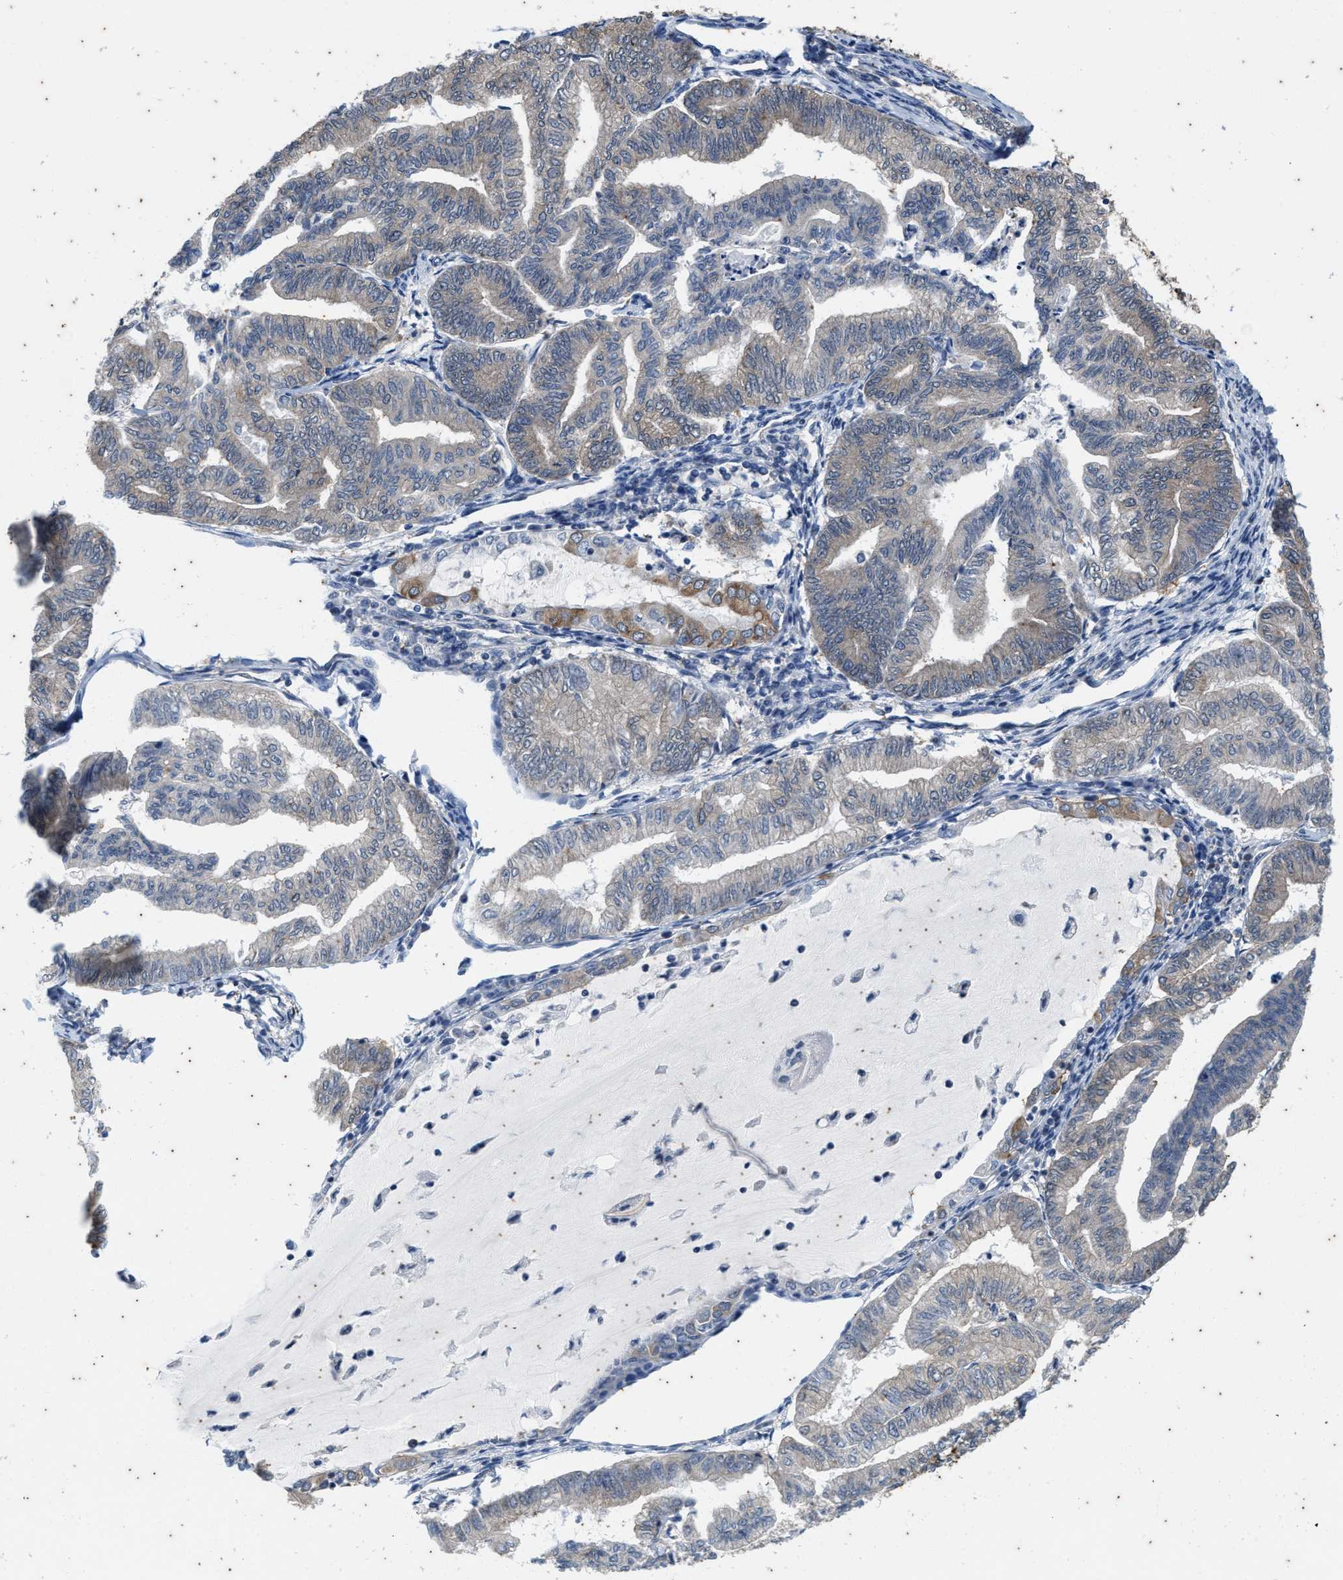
{"staining": {"intensity": "weak", "quantity": "25%-75%", "location": "cytoplasmic/membranous"}, "tissue": "endometrial cancer", "cell_type": "Tumor cells", "image_type": "cancer", "snomed": [{"axis": "morphology", "description": "Adenocarcinoma, NOS"}, {"axis": "topography", "description": "Endometrium"}], "caption": "Weak cytoplasmic/membranous positivity is seen in about 25%-75% of tumor cells in endometrial cancer (adenocarcinoma).", "gene": "COX19", "patient": {"sex": "female", "age": 79}}